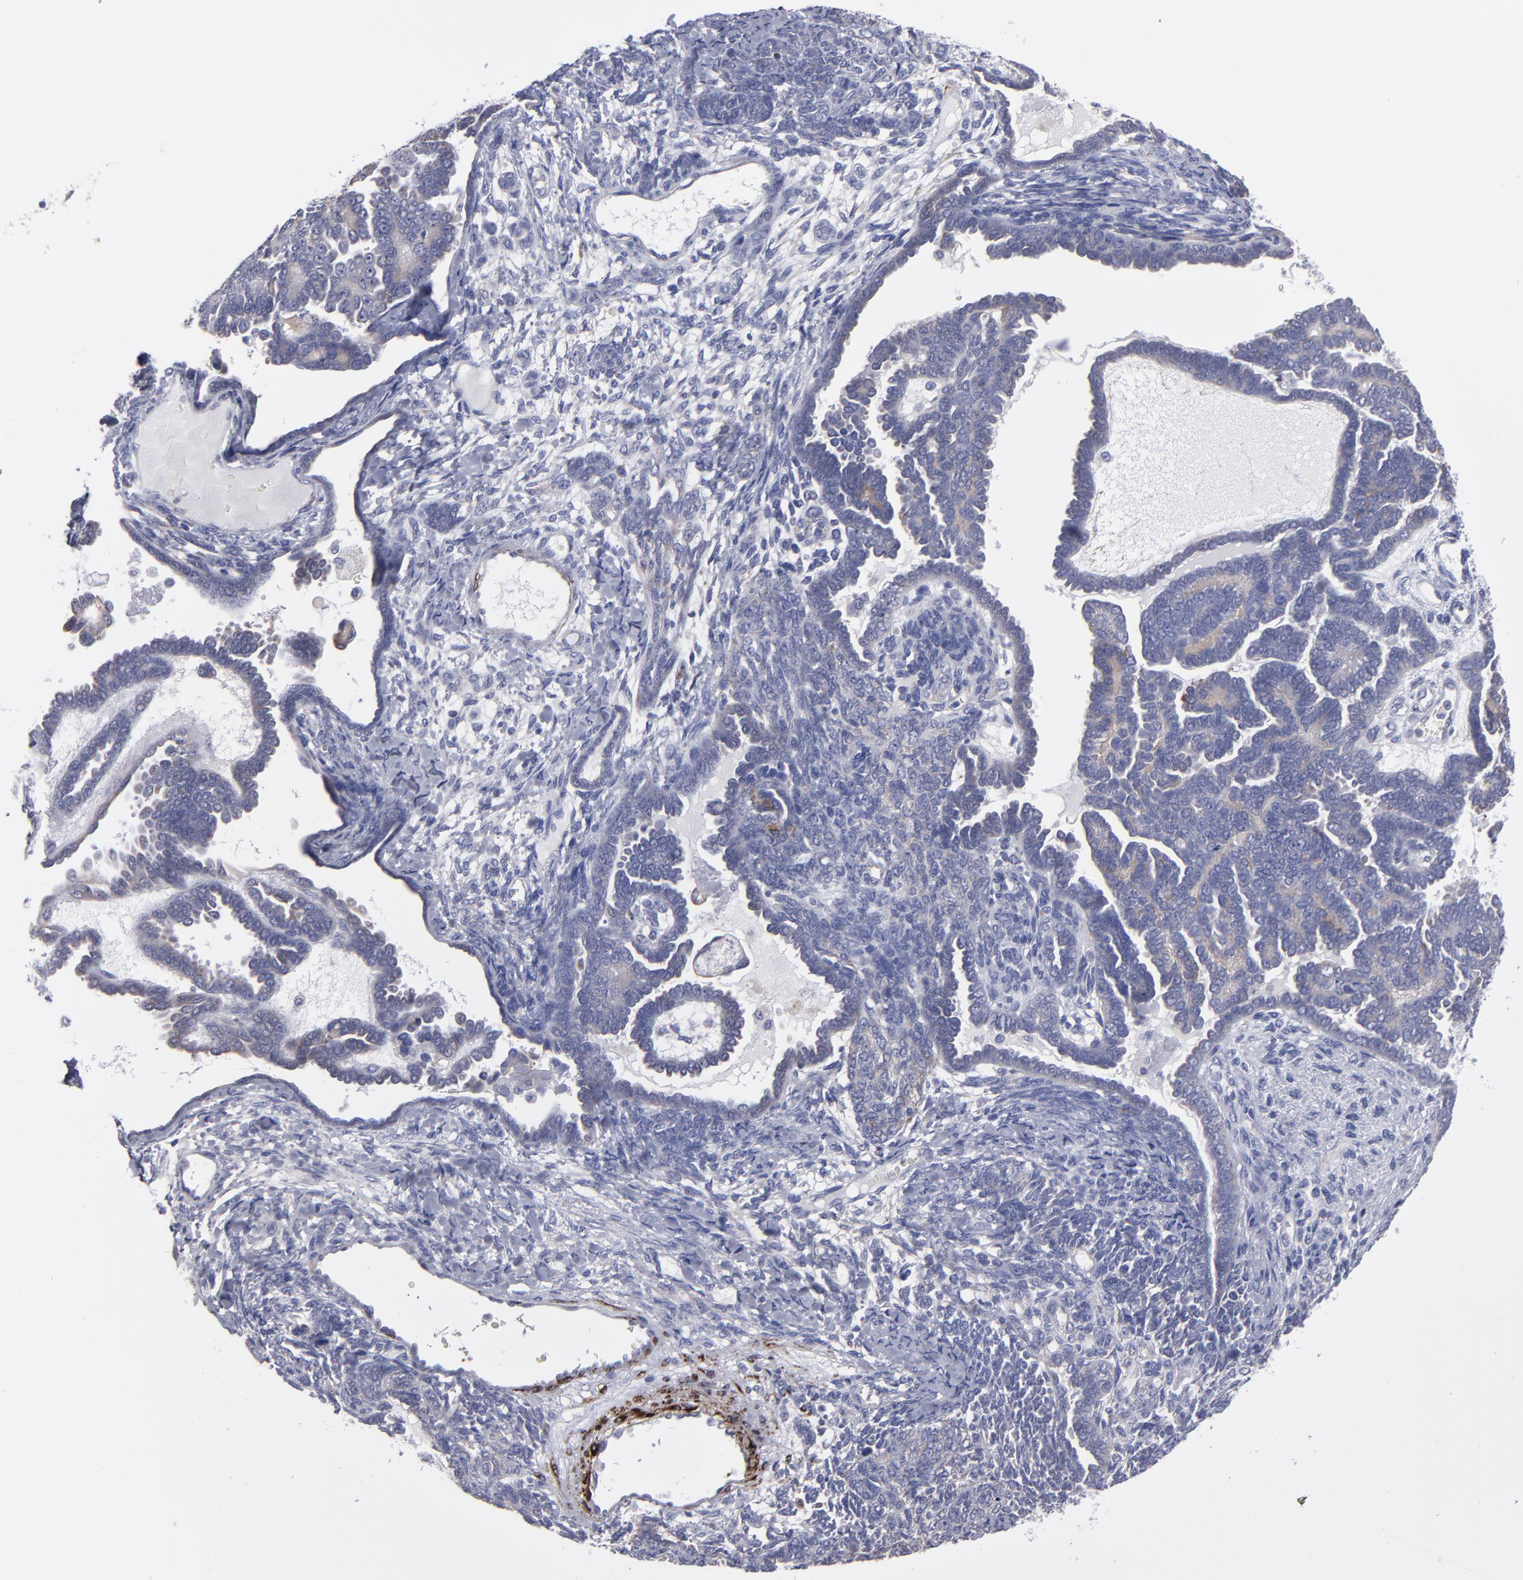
{"staining": {"intensity": "weak", "quantity": ">75%", "location": "cytoplasmic/membranous"}, "tissue": "endometrial cancer", "cell_type": "Tumor cells", "image_type": "cancer", "snomed": [{"axis": "morphology", "description": "Neoplasm, malignant, NOS"}, {"axis": "topography", "description": "Endometrium"}], "caption": "A low amount of weak cytoplasmic/membranous expression is present in about >75% of tumor cells in neoplasm (malignant) (endometrial) tissue.", "gene": "SLMAP", "patient": {"sex": "female", "age": 74}}